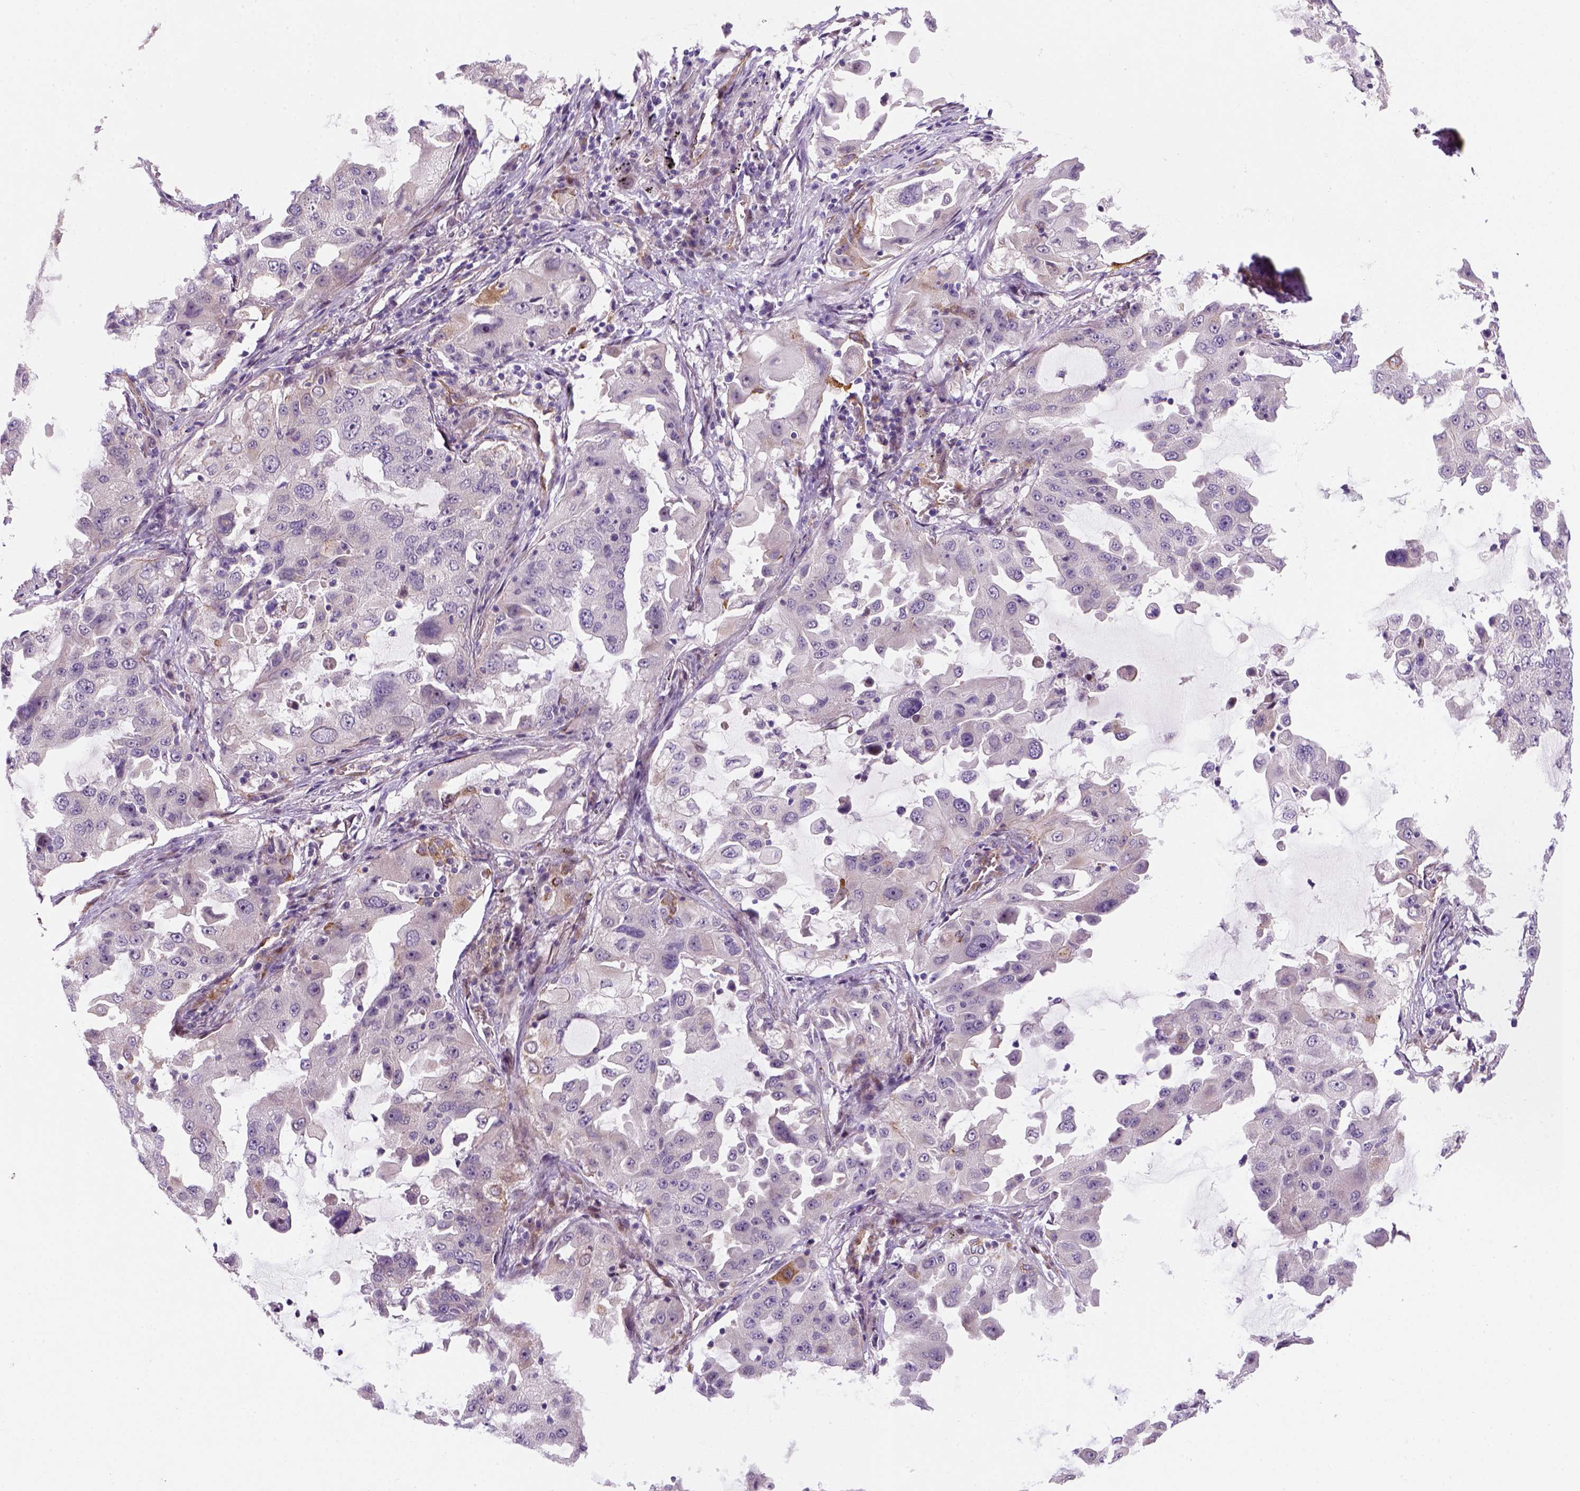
{"staining": {"intensity": "negative", "quantity": "none", "location": "none"}, "tissue": "lung cancer", "cell_type": "Tumor cells", "image_type": "cancer", "snomed": [{"axis": "morphology", "description": "Adenocarcinoma, NOS"}, {"axis": "topography", "description": "Lung"}], "caption": "Immunohistochemical staining of lung cancer exhibits no significant positivity in tumor cells.", "gene": "VSTM5", "patient": {"sex": "female", "age": 61}}